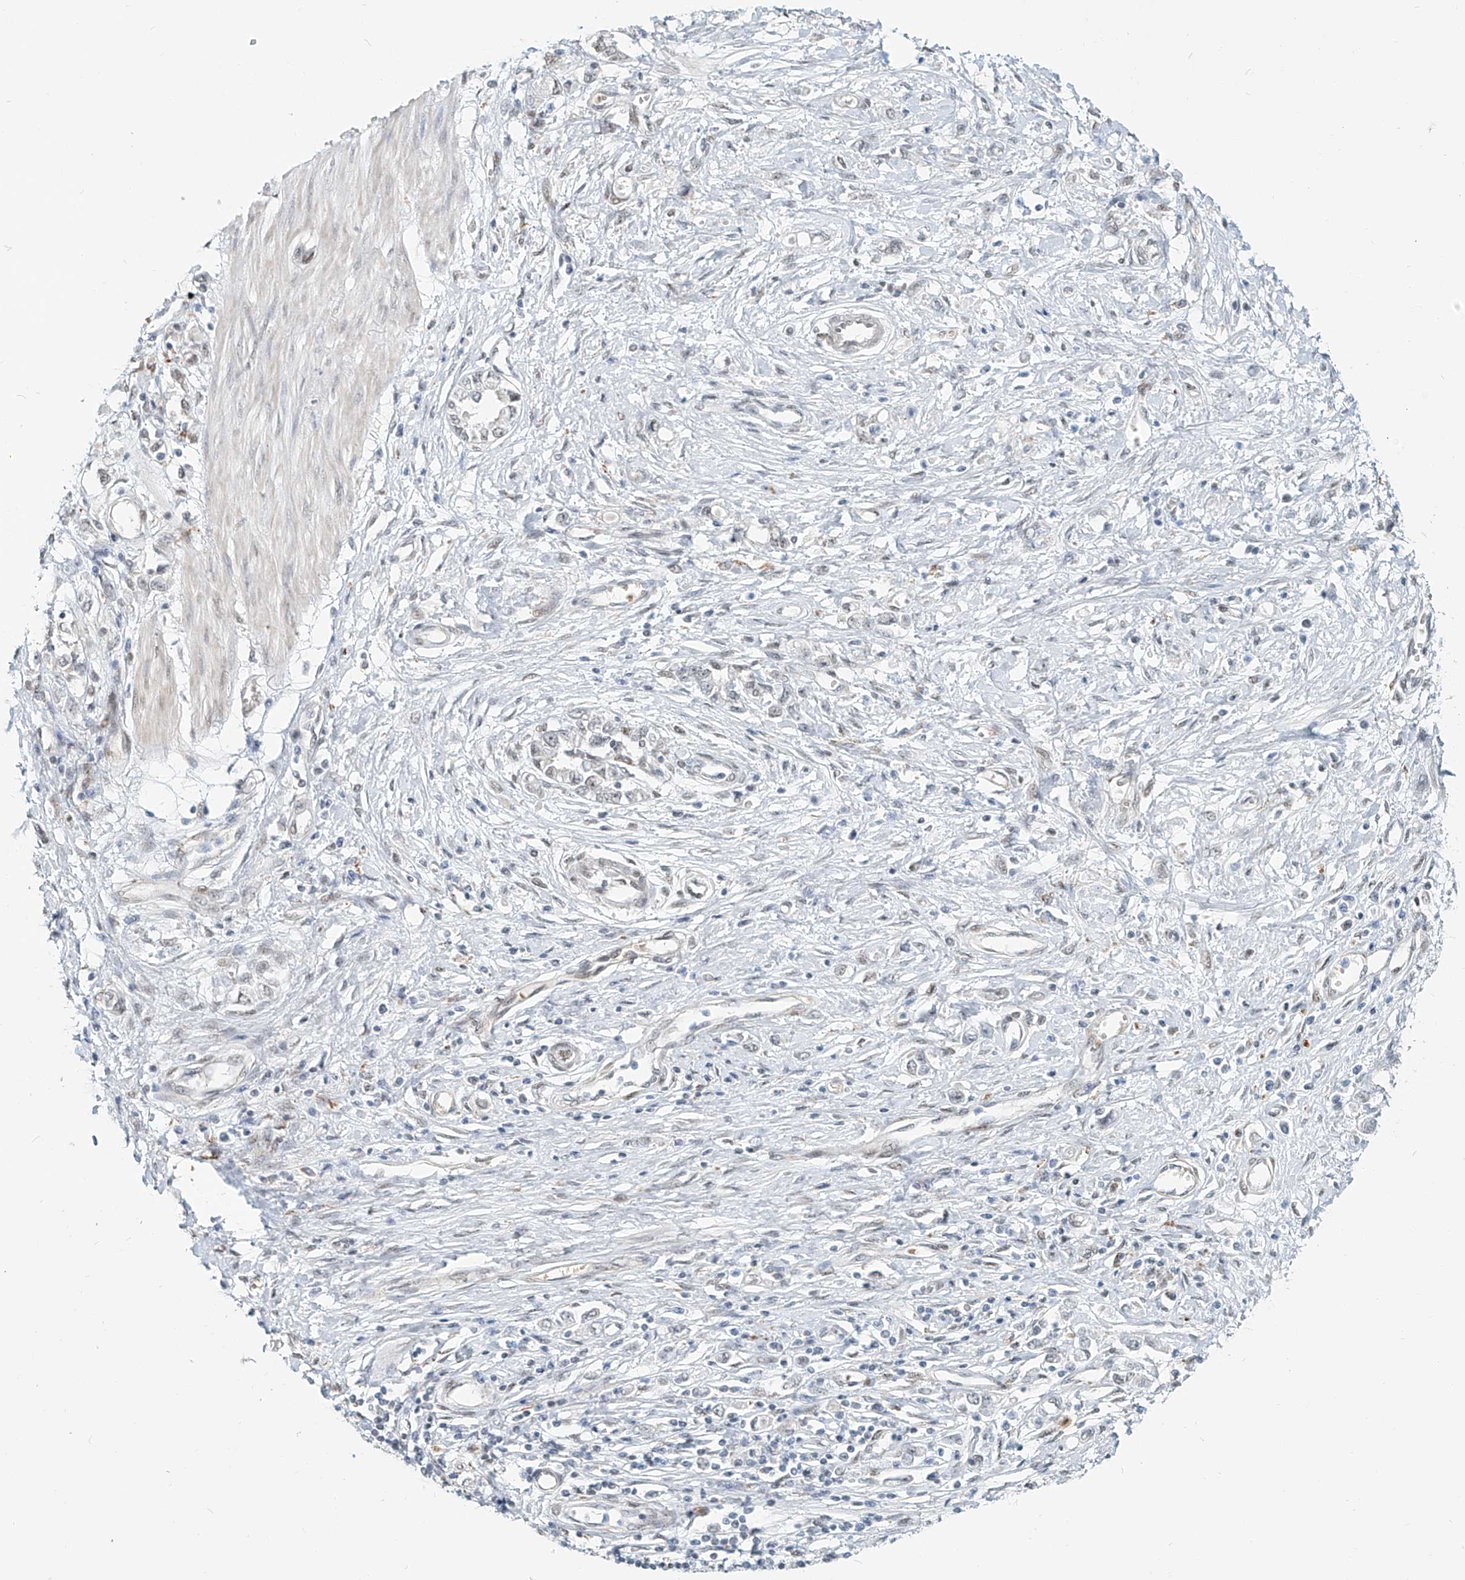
{"staining": {"intensity": "negative", "quantity": "none", "location": "none"}, "tissue": "stomach cancer", "cell_type": "Tumor cells", "image_type": "cancer", "snomed": [{"axis": "morphology", "description": "Adenocarcinoma, NOS"}, {"axis": "topography", "description": "Stomach"}], "caption": "DAB immunohistochemical staining of stomach cancer displays no significant expression in tumor cells.", "gene": "SASH1", "patient": {"sex": "female", "age": 76}}